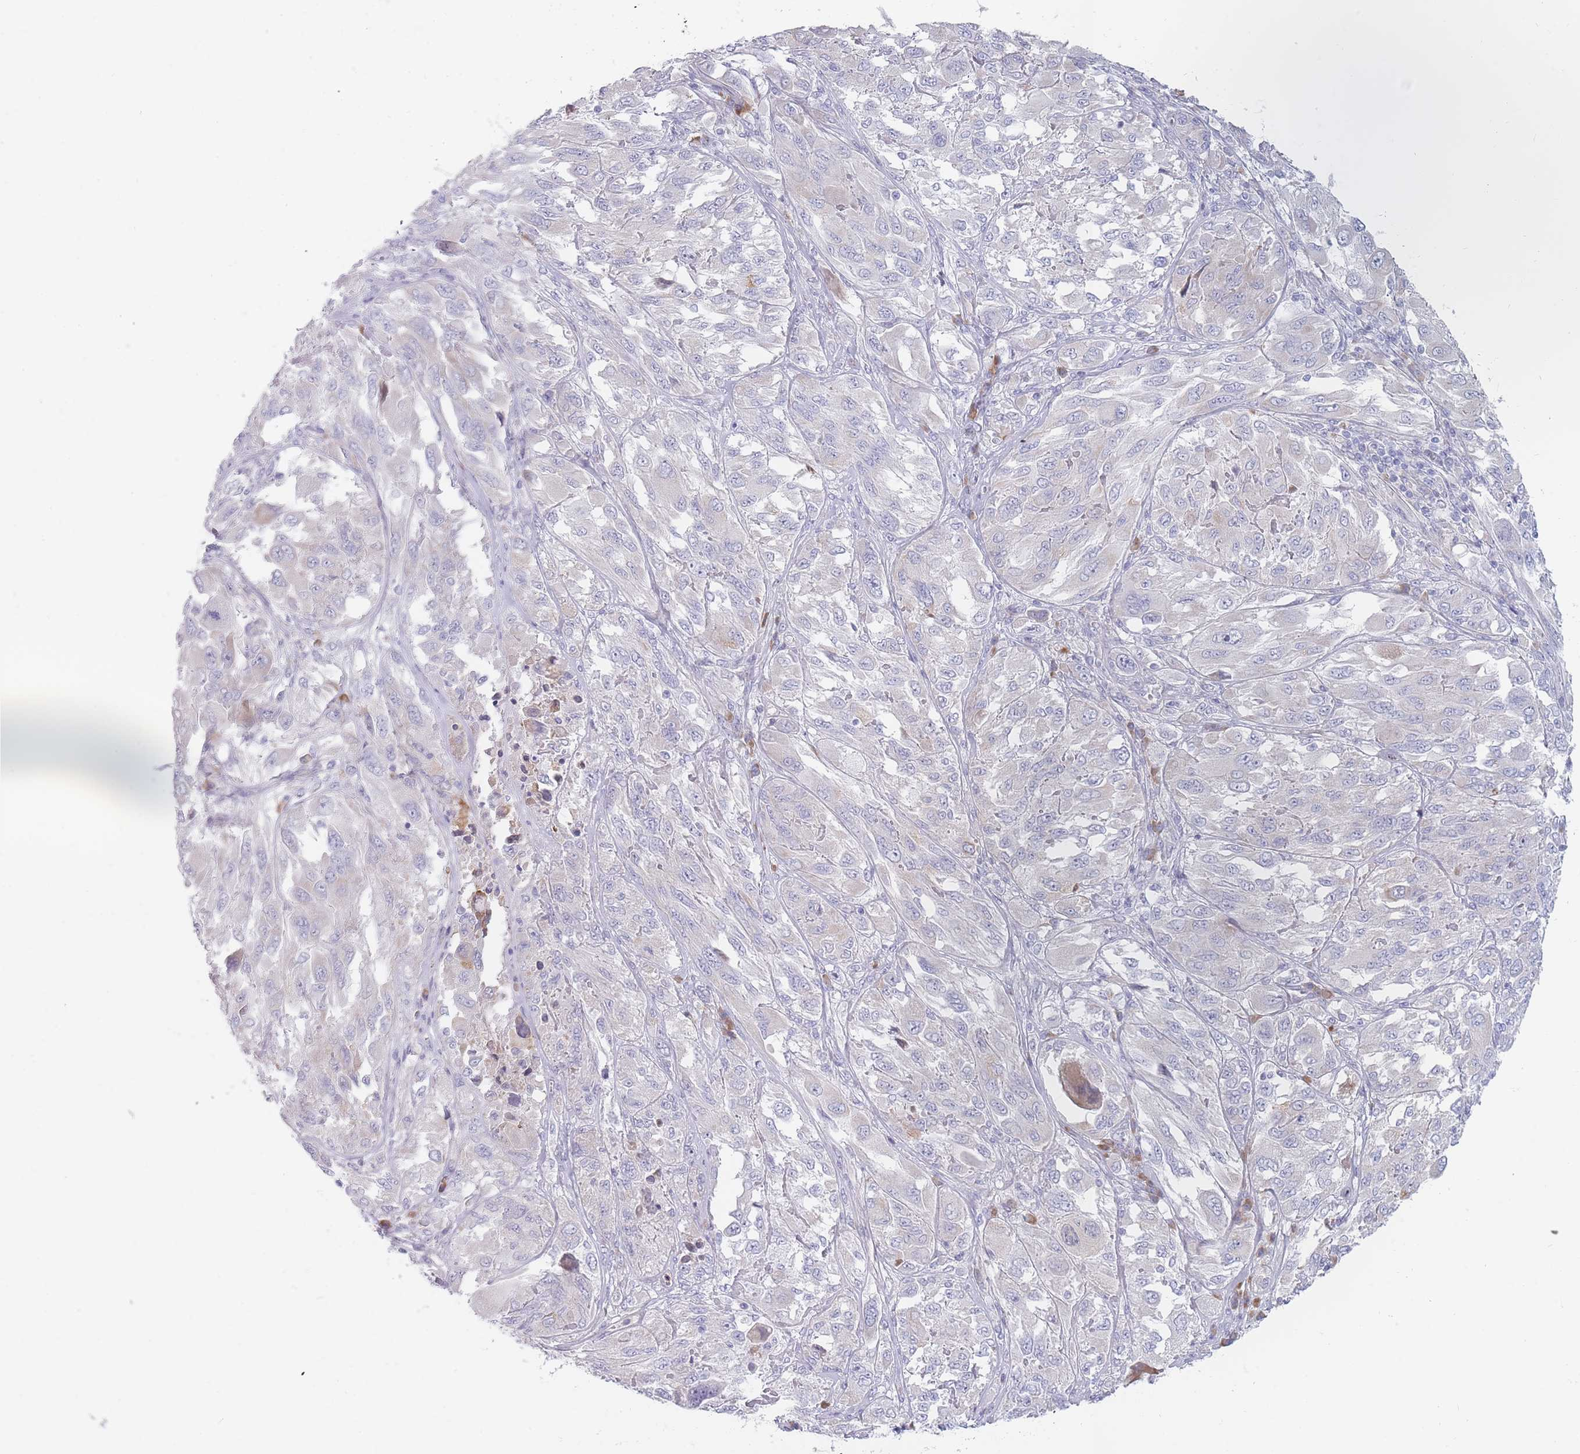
{"staining": {"intensity": "negative", "quantity": "none", "location": "none"}, "tissue": "melanoma", "cell_type": "Tumor cells", "image_type": "cancer", "snomed": [{"axis": "morphology", "description": "Malignant melanoma, NOS"}, {"axis": "topography", "description": "Skin"}], "caption": "Tumor cells are negative for brown protein staining in melanoma. (Stains: DAB IHC with hematoxylin counter stain, Microscopy: brightfield microscopy at high magnification).", "gene": "SPATS1", "patient": {"sex": "female", "age": 91}}